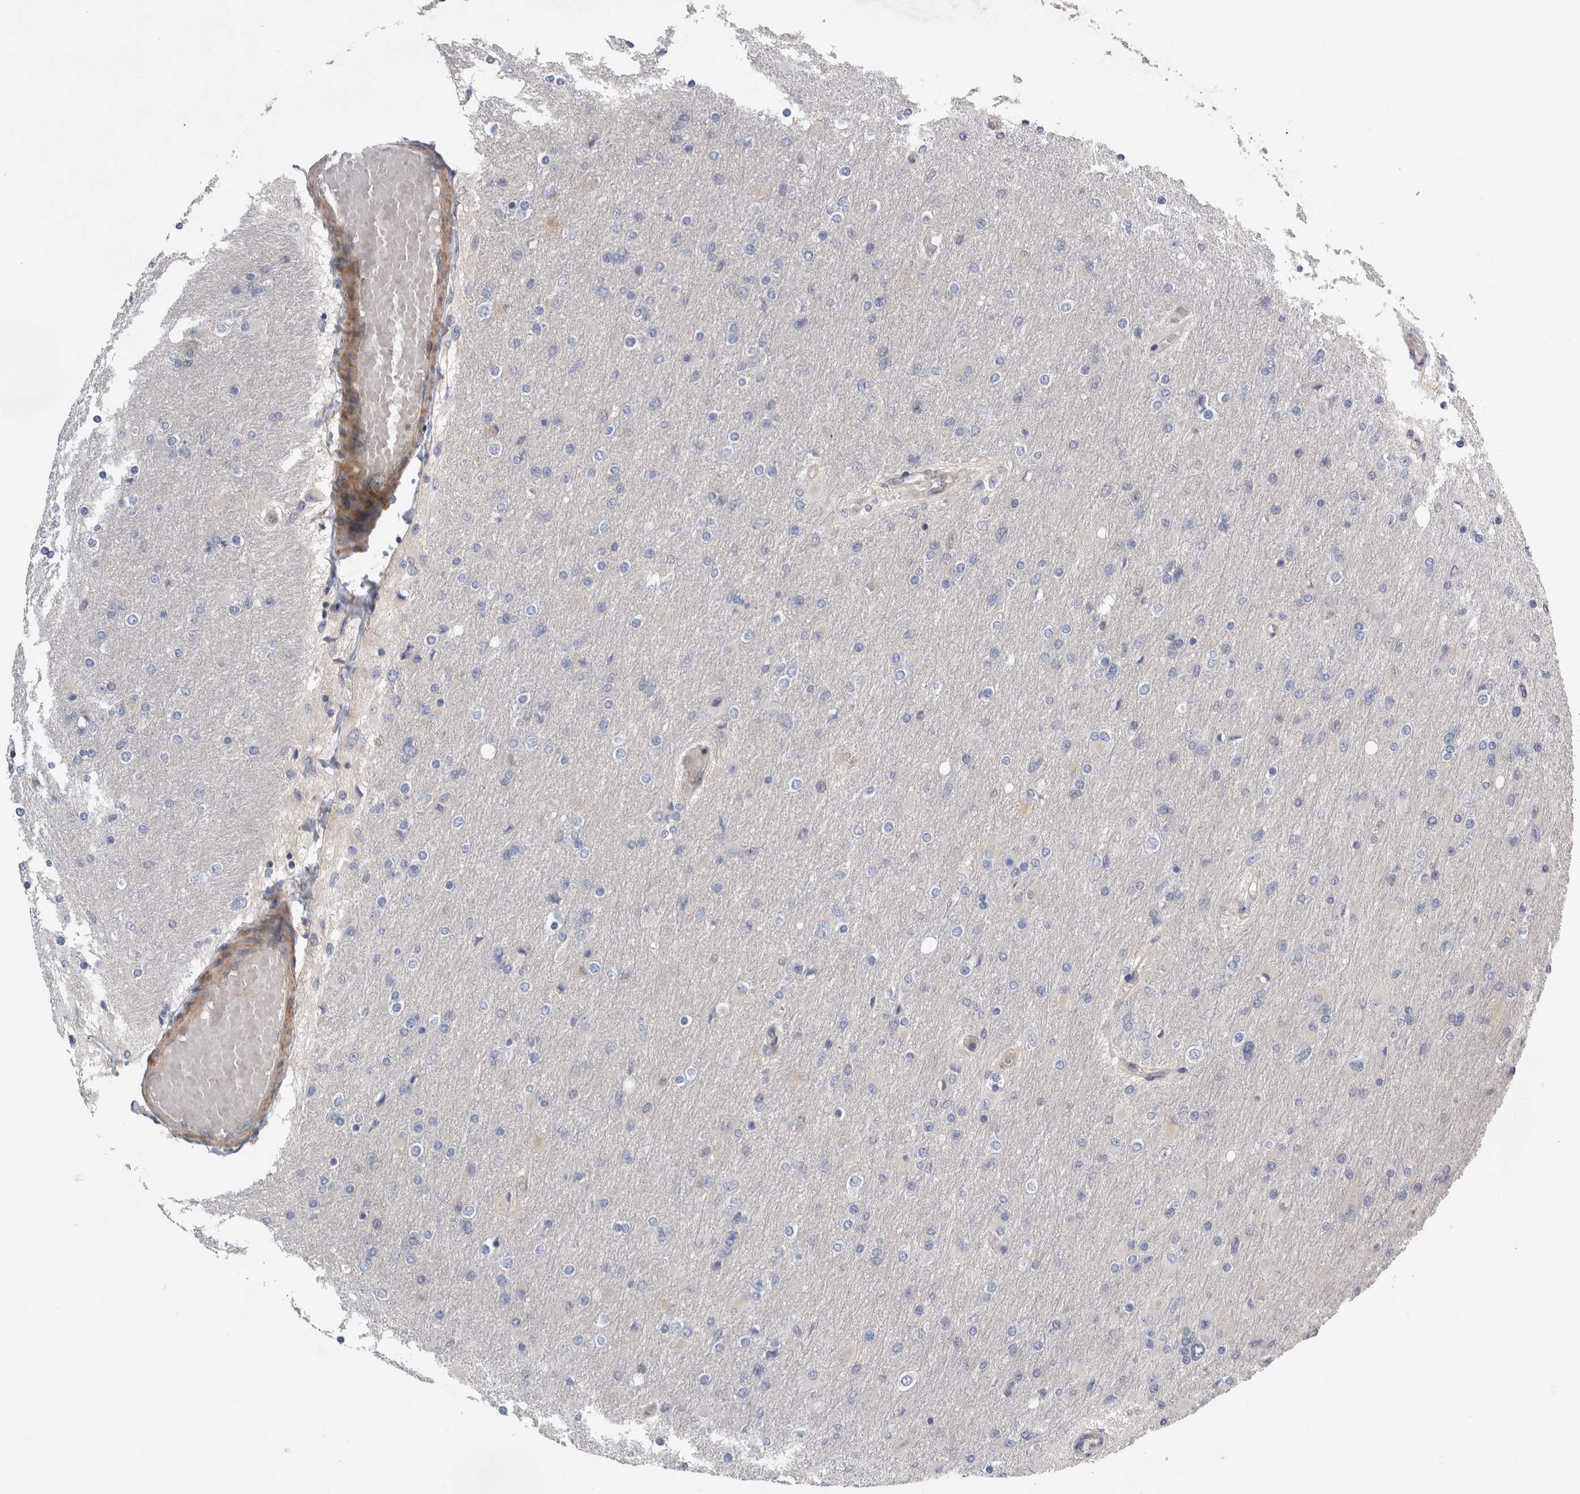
{"staining": {"intensity": "negative", "quantity": "none", "location": "none"}, "tissue": "glioma", "cell_type": "Tumor cells", "image_type": "cancer", "snomed": [{"axis": "morphology", "description": "Glioma, malignant, High grade"}, {"axis": "topography", "description": "Cerebral cortex"}], "caption": "A micrograph of high-grade glioma (malignant) stained for a protein displays no brown staining in tumor cells.", "gene": "NAPRT", "patient": {"sex": "female", "age": 36}}